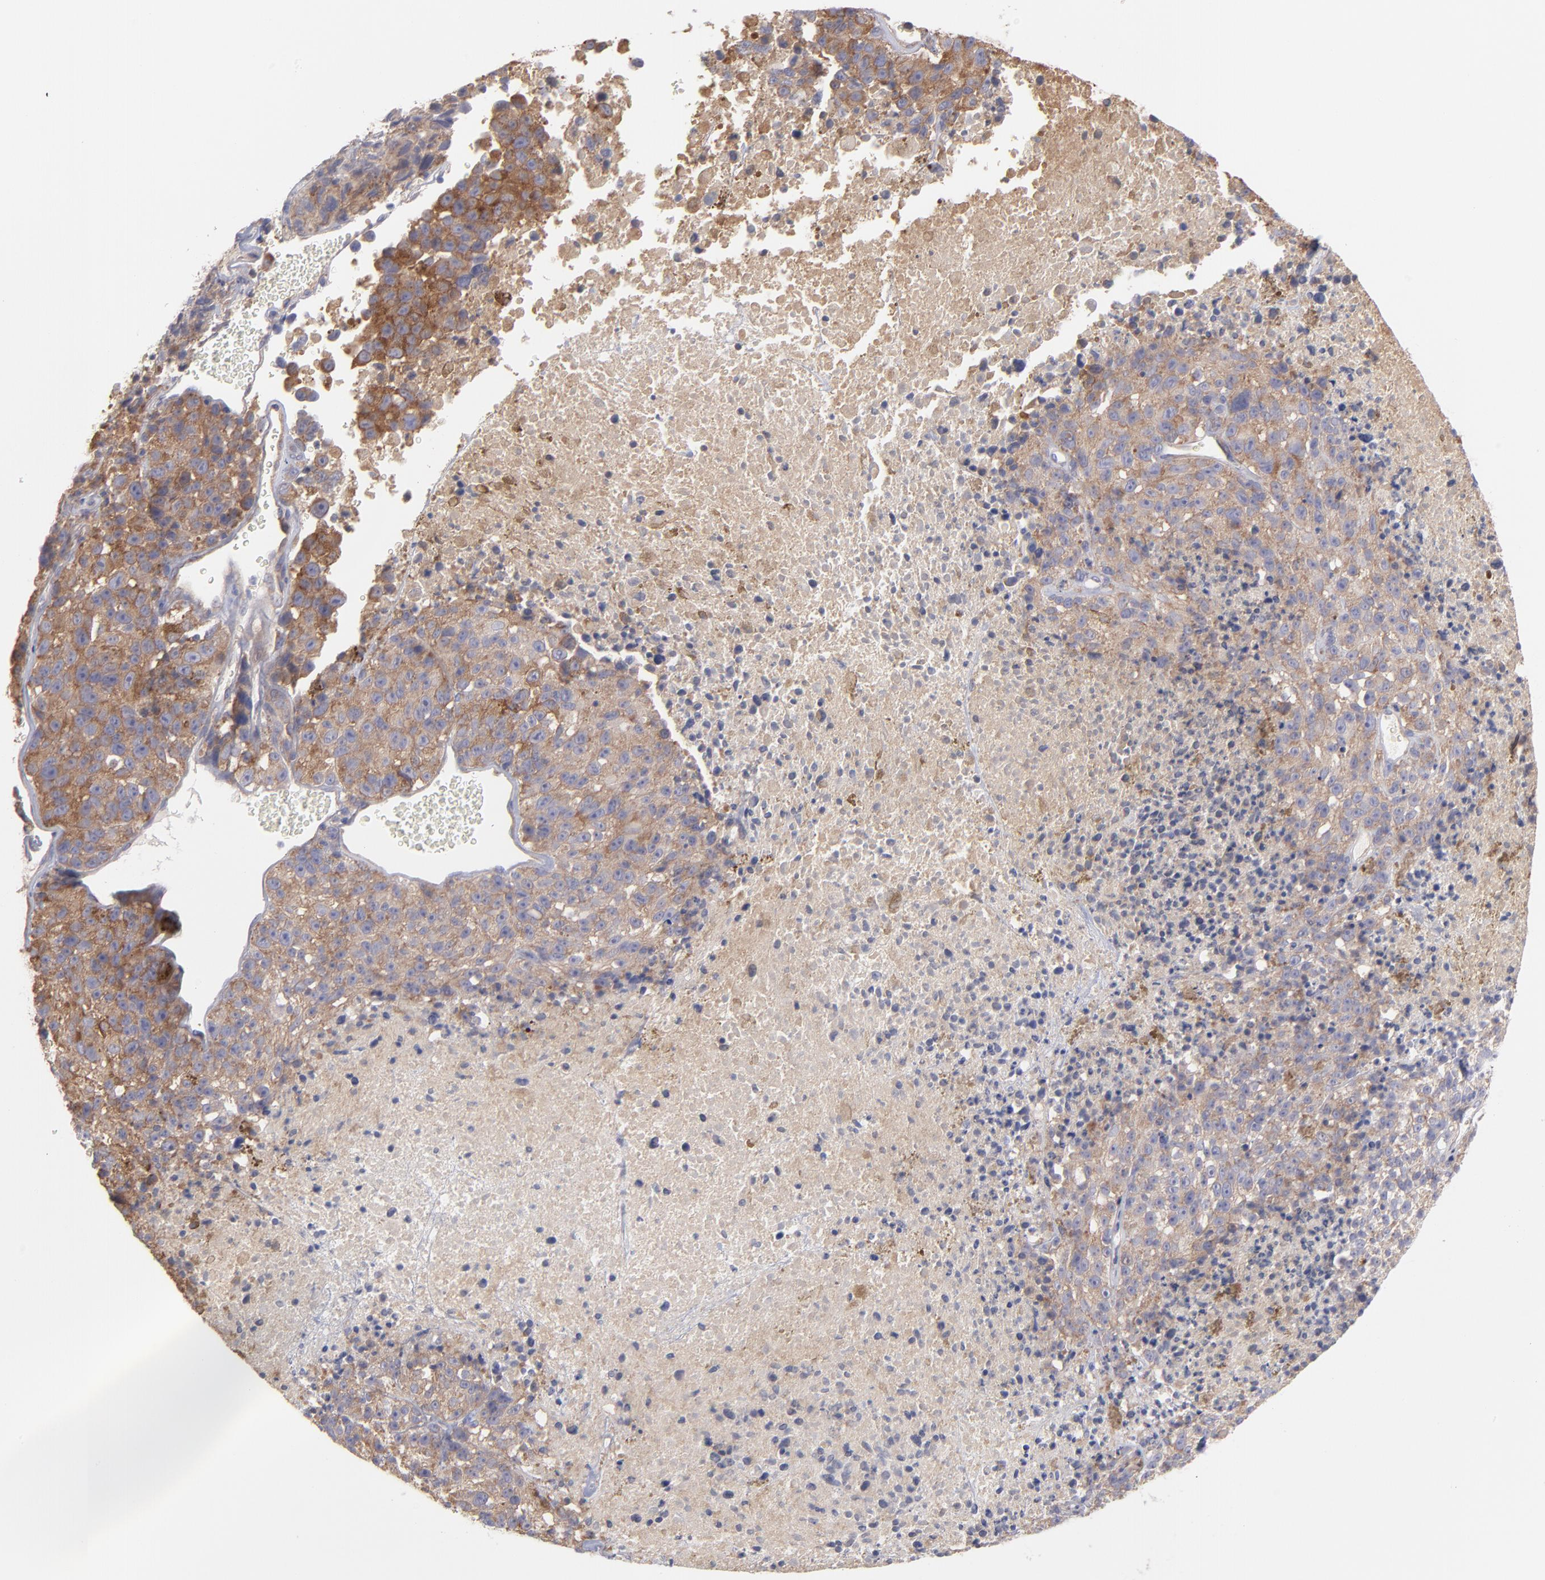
{"staining": {"intensity": "weak", "quantity": ">75%", "location": "cytoplasmic/membranous"}, "tissue": "melanoma", "cell_type": "Tumor cells", "image_type": "cancer", "snomed": [{"axis": "morphology", "description": "Malignant melanoma, Metastatic site"}, {"axis": "topography", "description": "Cerebral cortex"}], "caption": "The image displays immunohistochemical staining of malignant melanoma (metastatic site). There is weak cytoplasmic/membranous positivity is present in about >75% of tumor cells. (brown staining indicates protein expression, while blue staining denotes nuclei).", "gene": "RPLP0", "patient": {"sex": "female", "age": 52}}